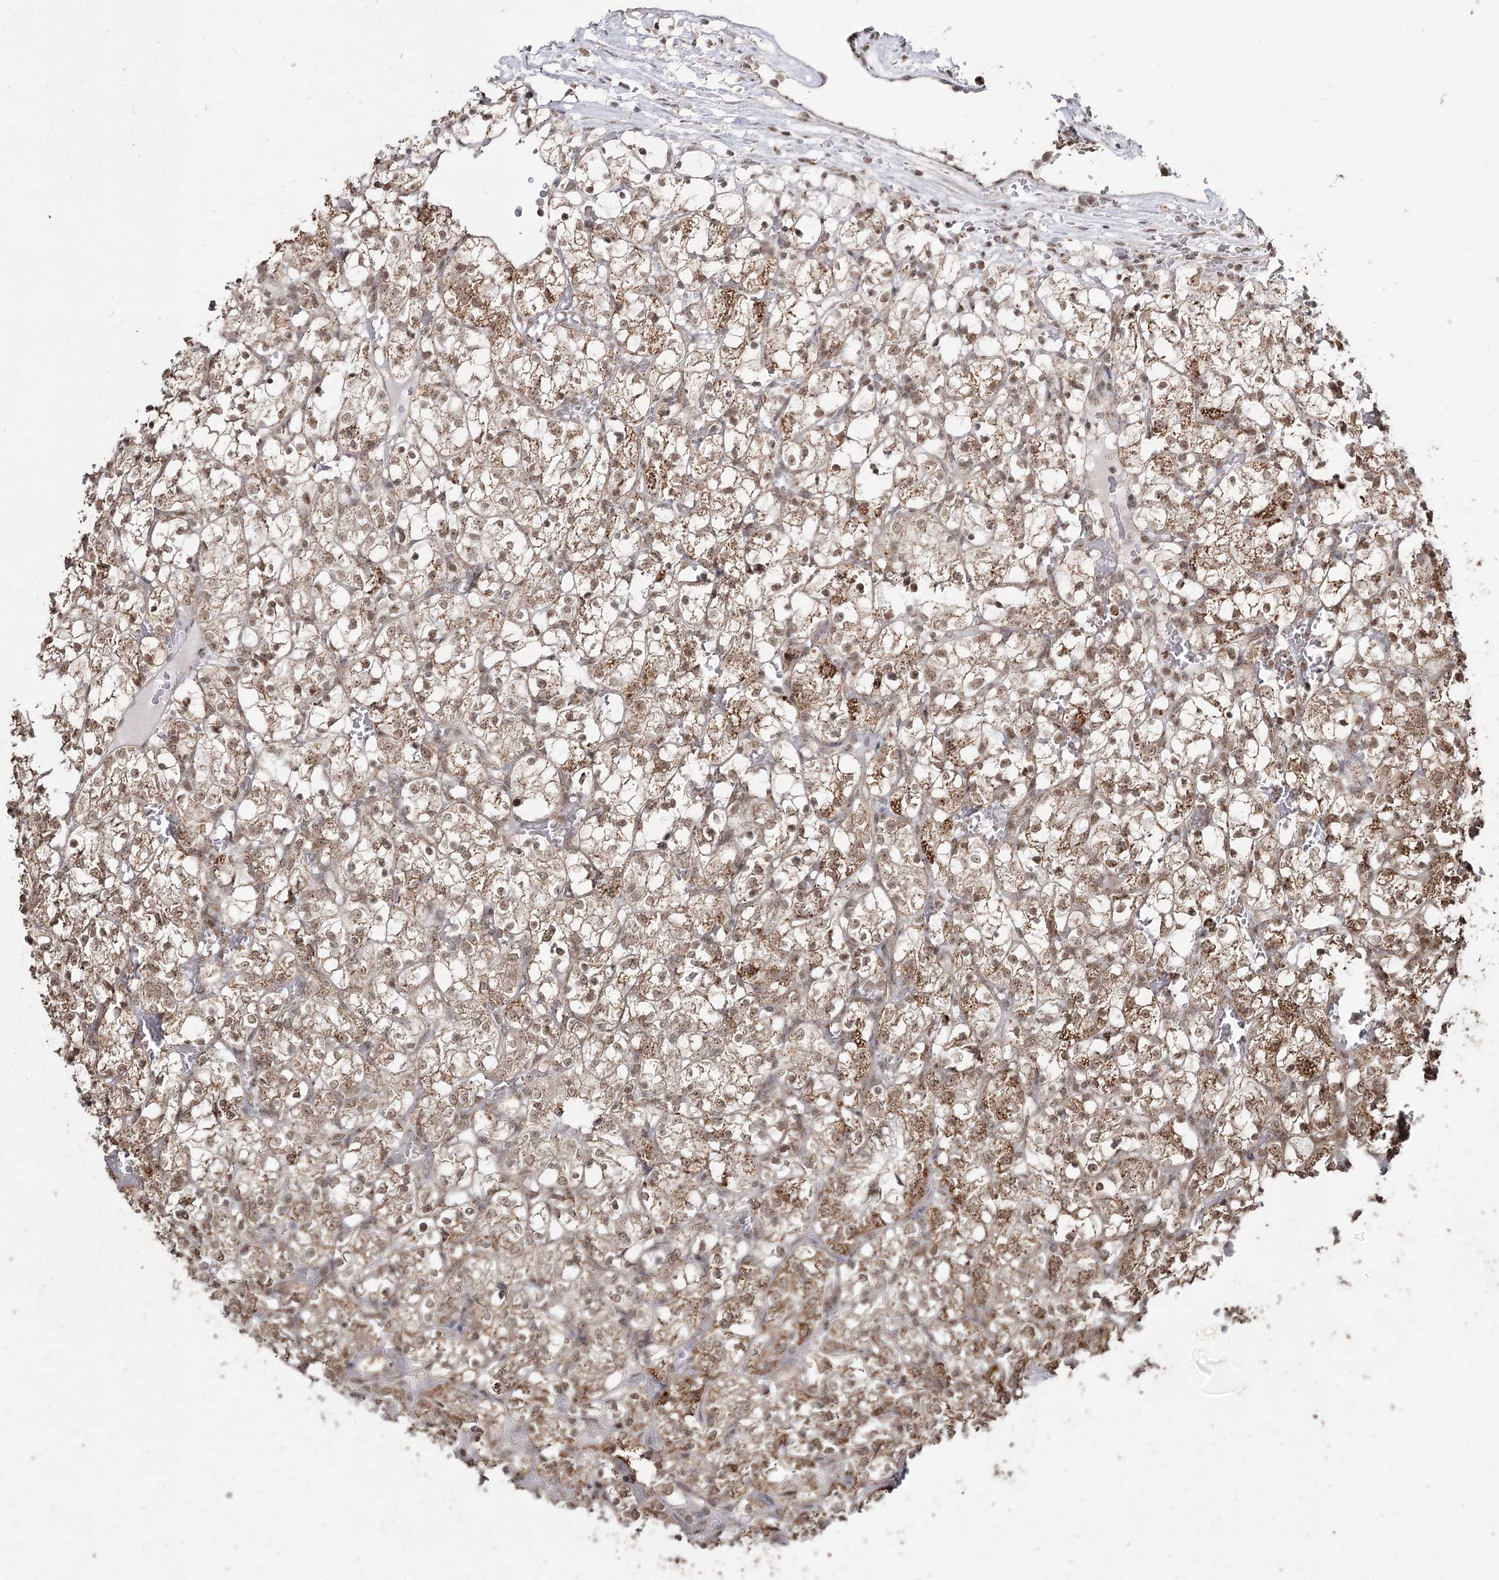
{"staining": {"intensity": "moderate", "quantity": ">75%", "location": "cytoplasmic/membranous,nuclear"}, "tissue": "renal cancer", "cell_type": "Tumor cells", "image_type": "cancer", "snomed": [{"axis": "morphology", "description": "Adenocarcinoma, NOS"}, {"axis": "topography", "description": "Kidney"}], "caption": "A histopathology image of adenocarcinoma (renal) stained for a protein displays moderate cytoplasmic/membranous and nuclear brown staining in tumor cells. Immunohistochemistry stains the protein in brown and the nuclei are stained blue.", "gene": "PDHX", "patient": {"sex": "female", "age": 69}}